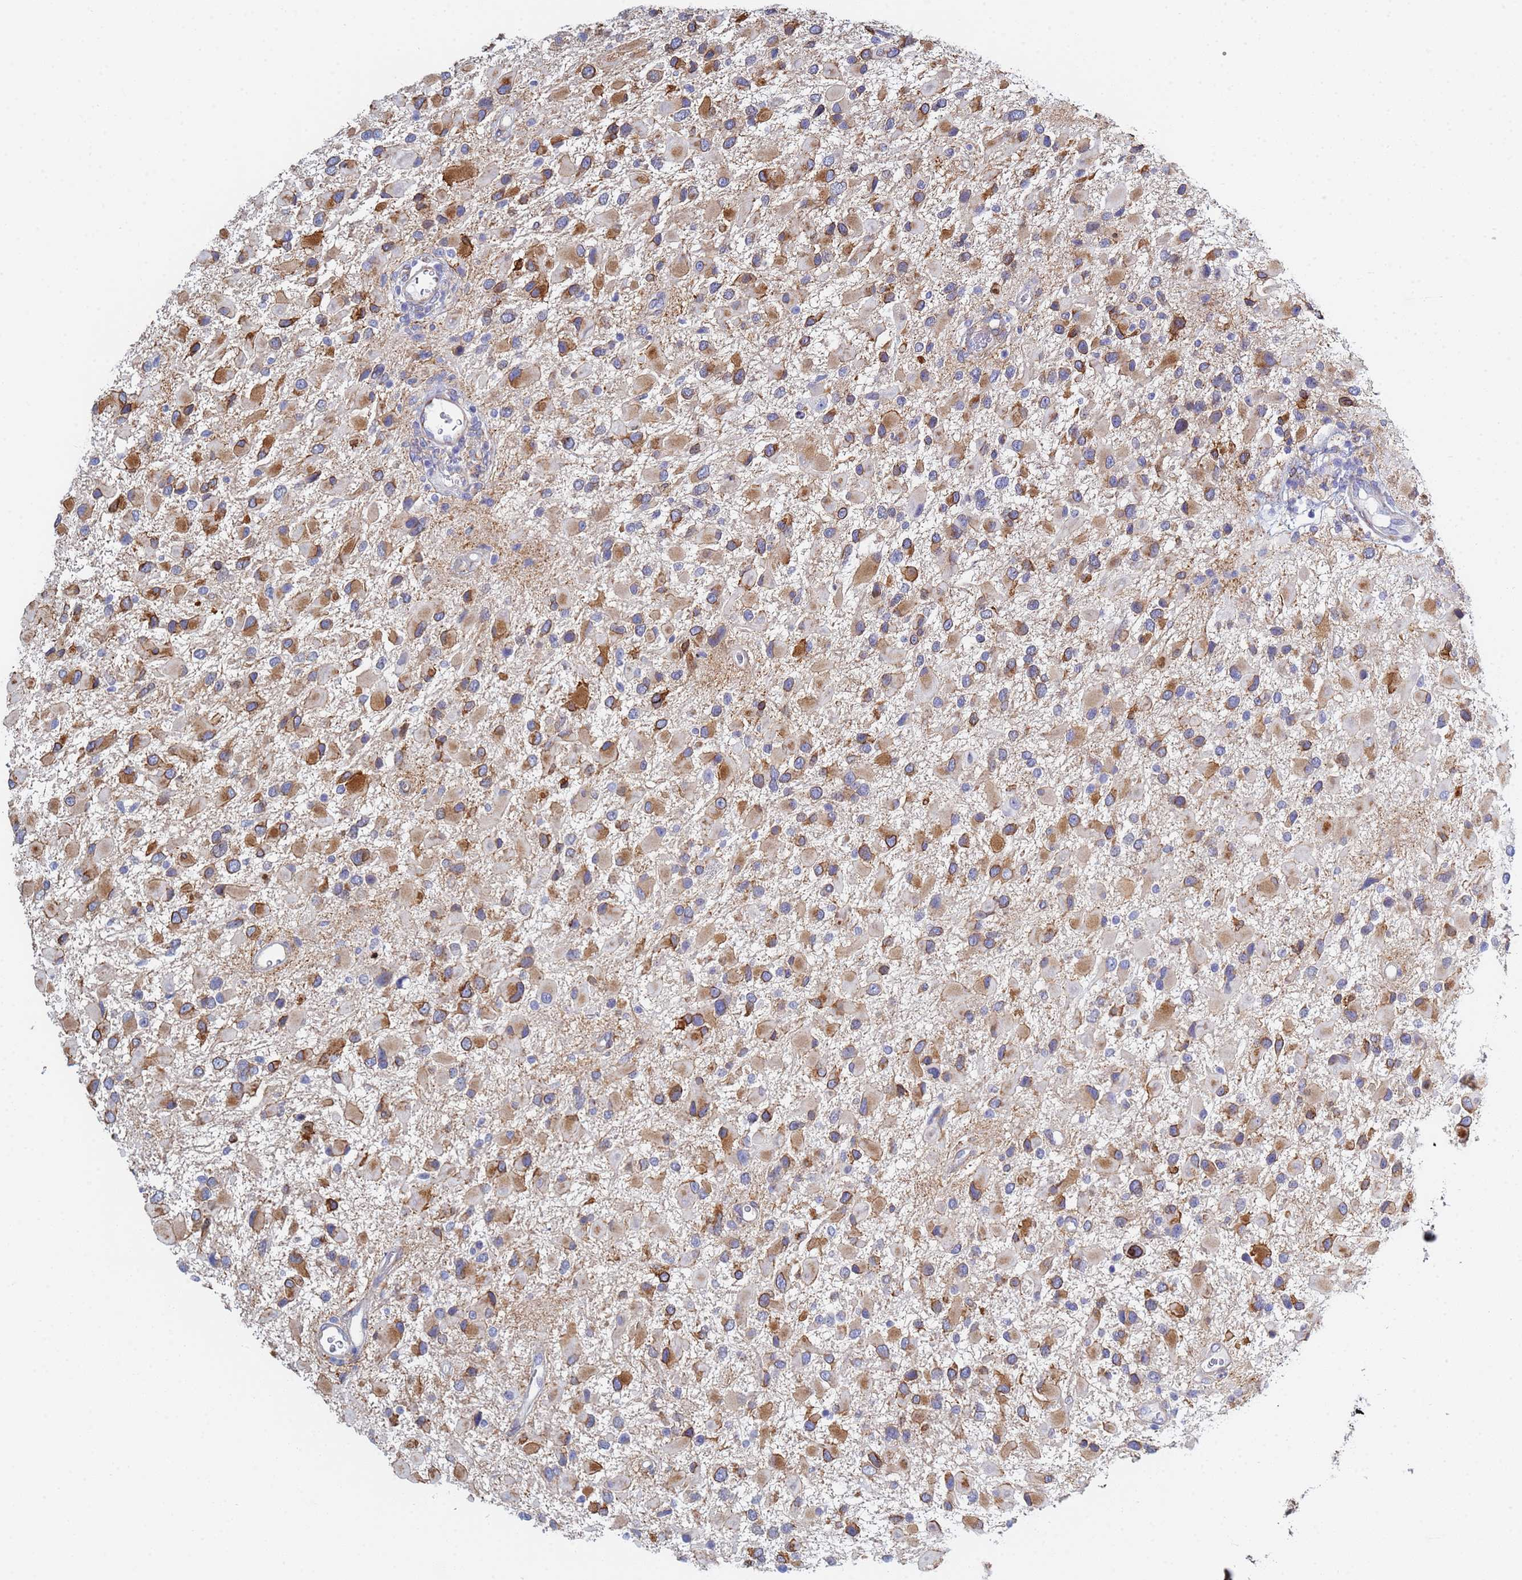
{"staining": {"intensity": "moderate", "quantity": ">75%", "location": "cytoplasmic/membranous"}, "tissue": "glioma", "cell_type": "Tumor cells", "image_type": "cancer", "snomed": [{"axis": "morphology", "description": "Glioma, malignant, High grade"}, {"axis": "topography", "description": "Brain"}], "caption": "Approximately >75% of tumor cells in human glioma exhibit moderate cytoplasmic/membranous protein staining as visualized by brown immunohistochemical staining.", "gene": "GDAP2", "patient": {"sex": "male", "age": 53}}